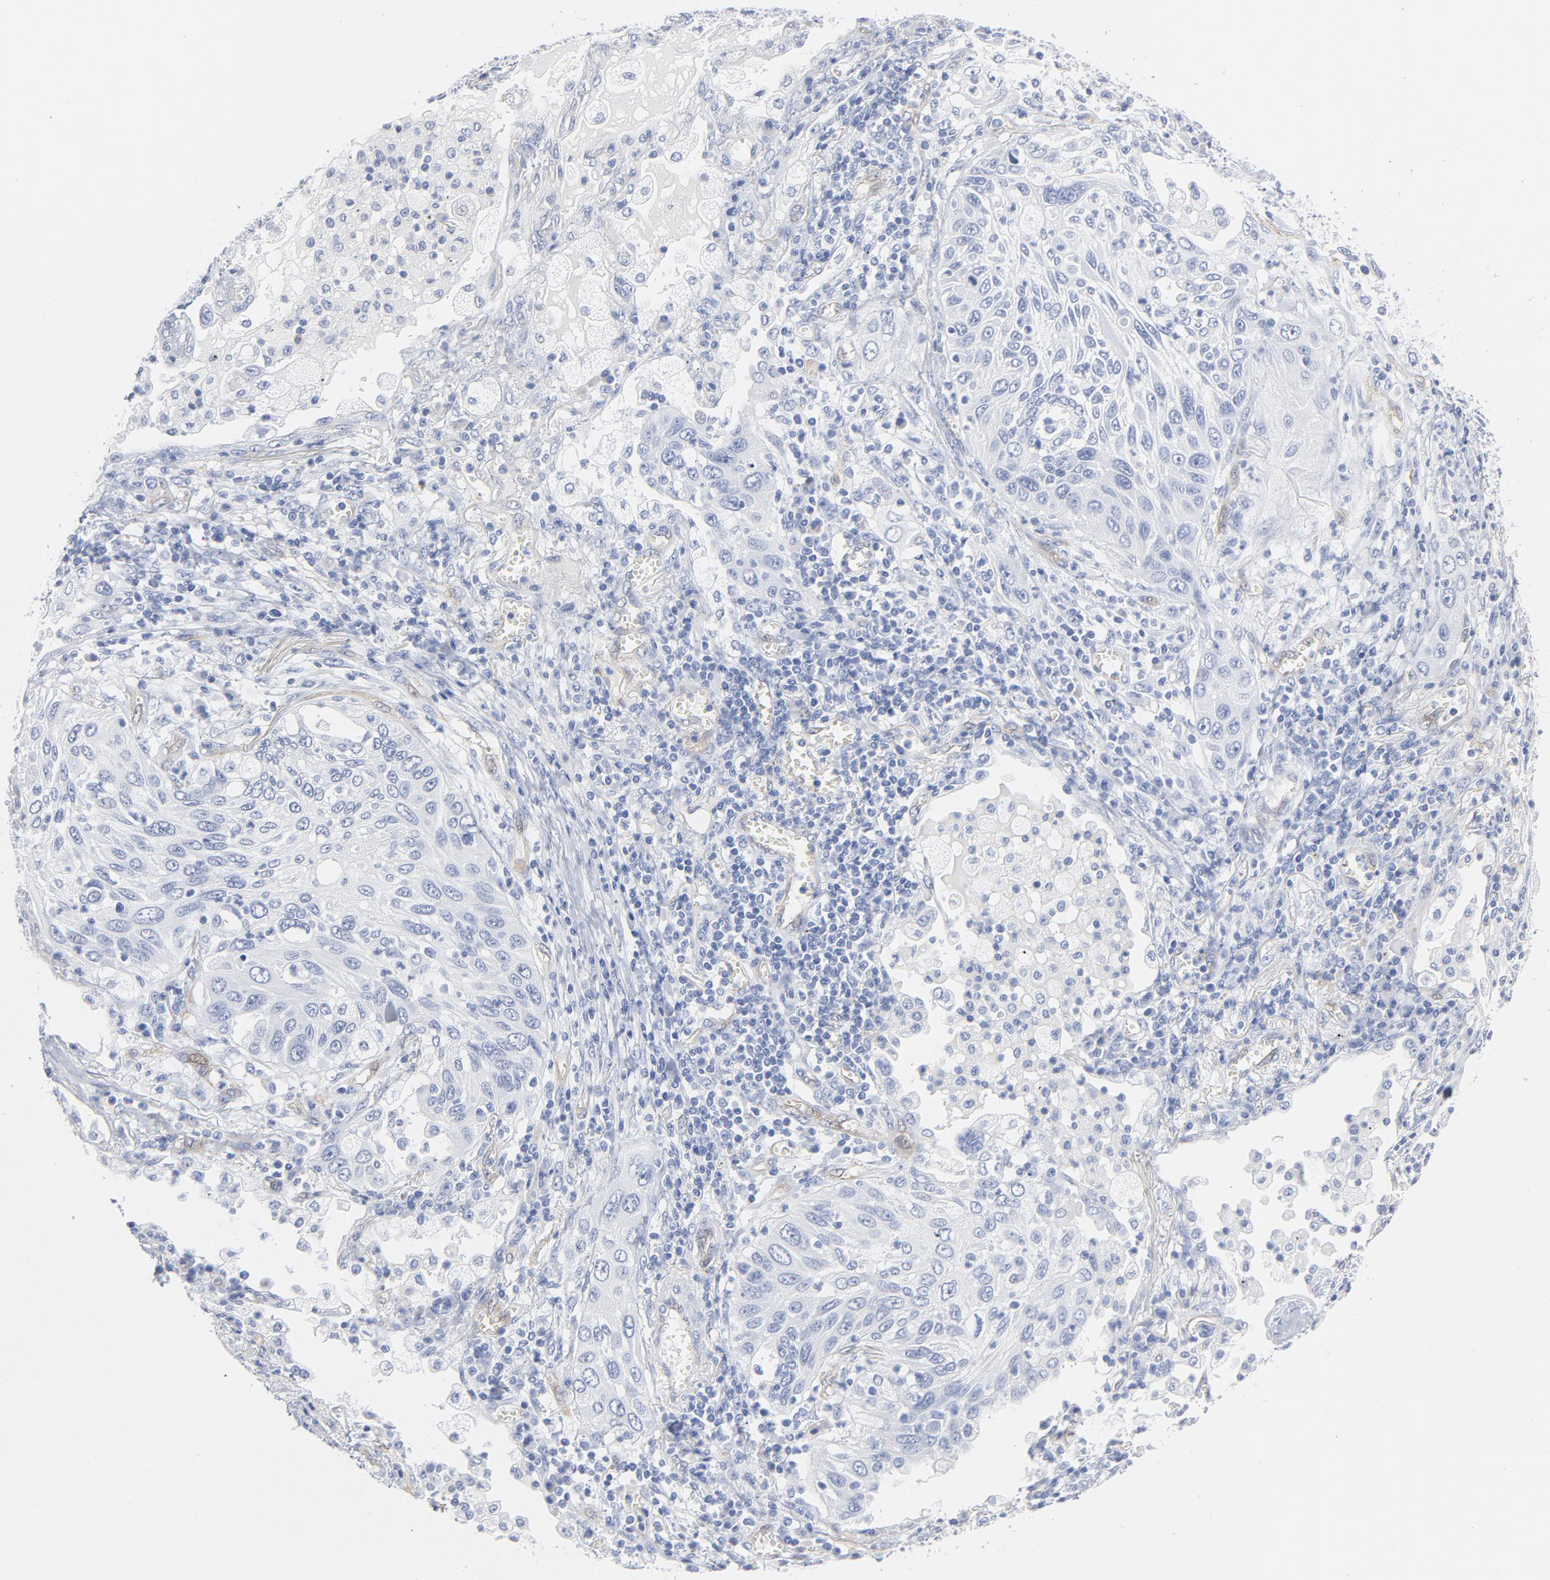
{"staining": {"intensity": "negative", "quantity": "none", "location": "none"}, "tissue": "lung cancer", "cell_type": "Tumor cells", "image_type": "cancer", "snomed": [{"axis": "morphology", "description": "Squamous cell carcinoma, NOS"}, {"axis": "topography", "description": "Lung"}], "caption": "Micrograph shows no significant protein expression in tumor cells of squamous cell carcinoma (lung). The staining was performed using DAB to visualize the protein expression in brown, while the nuclei were stained in blue with hematoxylin (Magnification: 20x).", "gene": "SHANK3", "patient": {"sex": "female", "age": 76}}